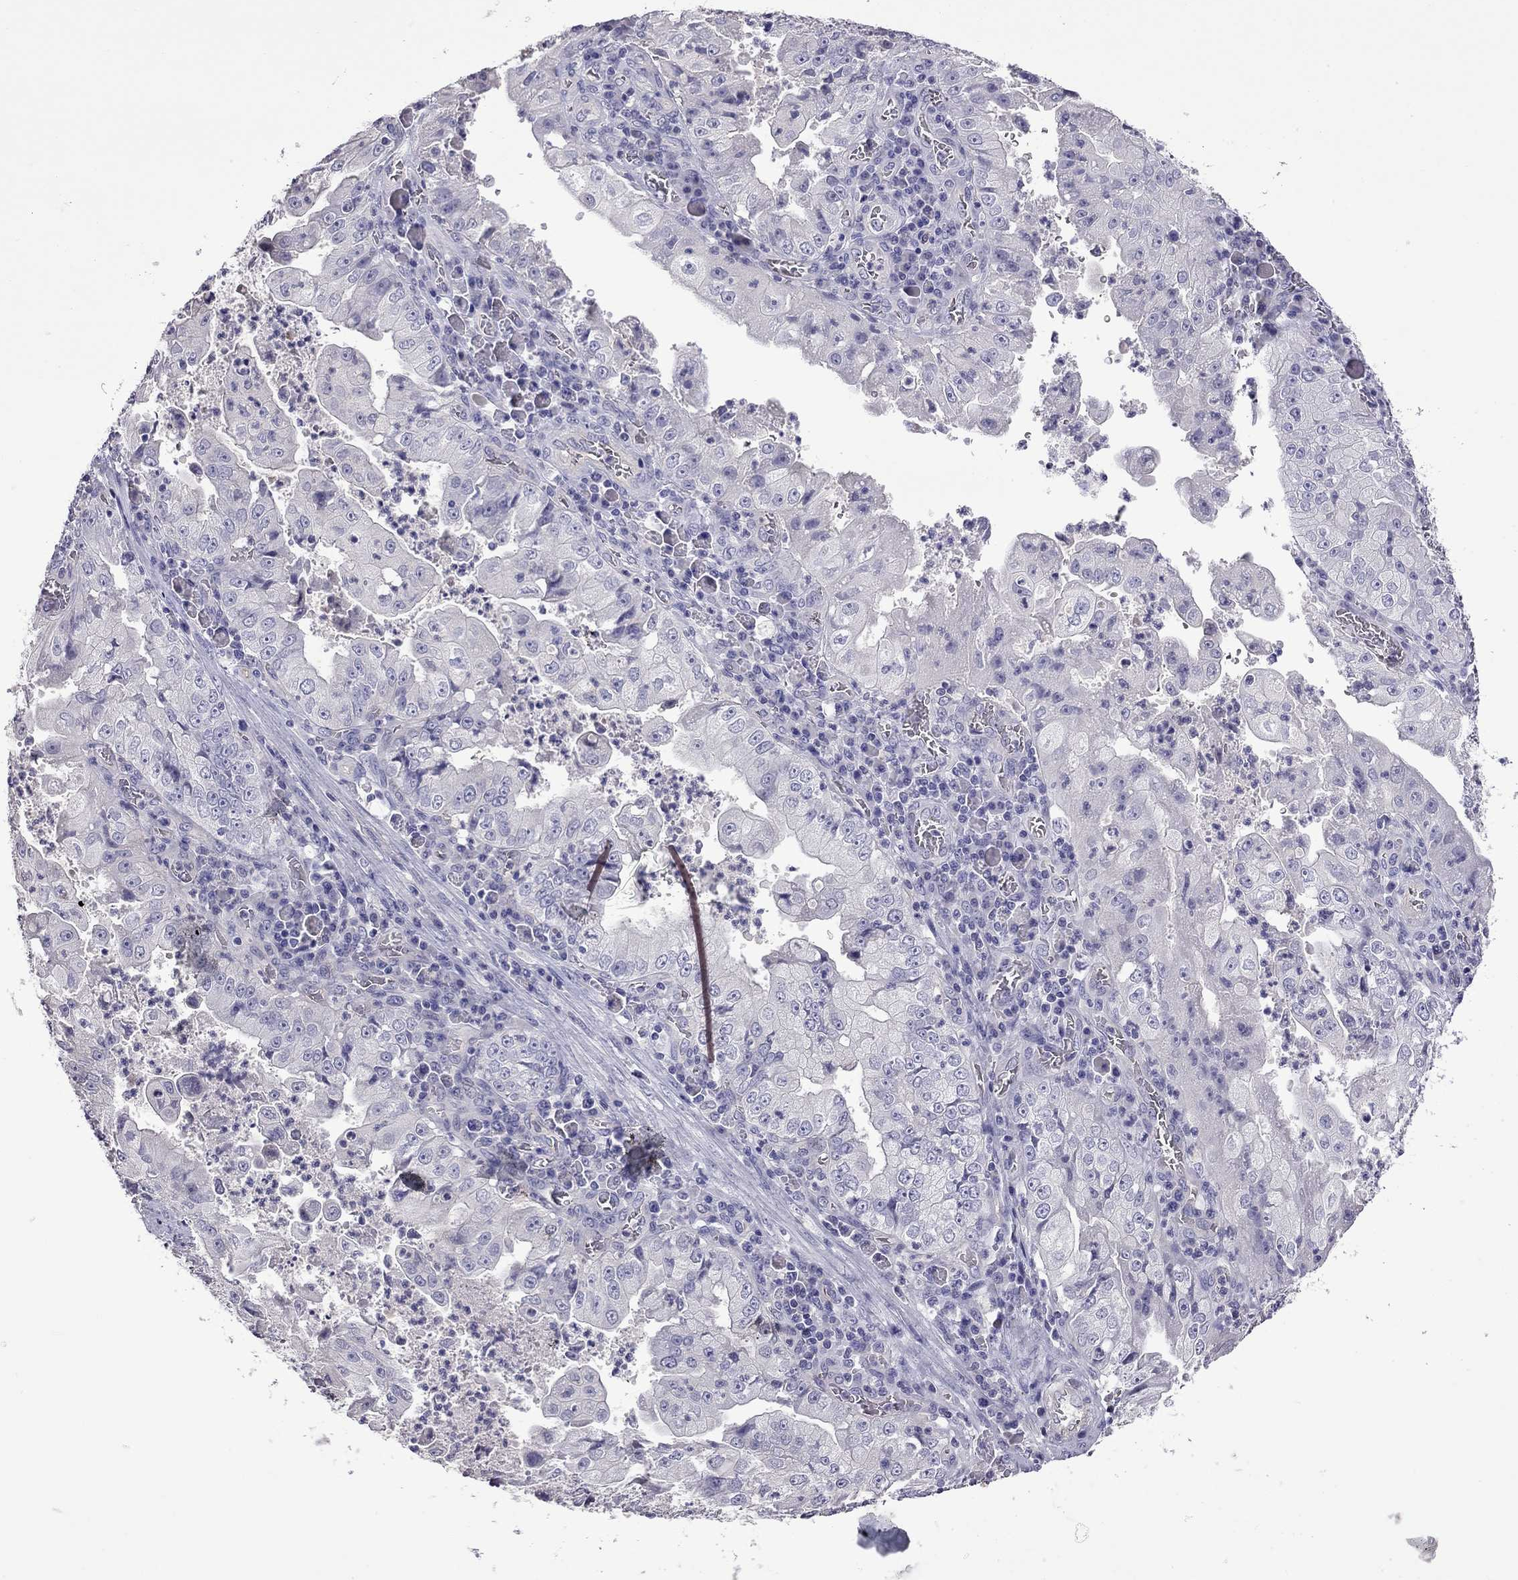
{"staining": {"intensity": "negative", "quantity": "none", "location": "none"}, "tissue": "stomach cancer", "cell_type": "Tumor cells", "image_type": "cancer", "snomed": [{"axis": "morphology", "description": "Adenocarcinoma, NOS"}, {"axis": "topography", "description": "Stomach"}], "caption": "A micrograph of stomach adenocarcinoma stained for a protein displays no brown staining in tumor cells.", "gene": "FEZ1", "patient": {"sex": "male", "age": 76}}